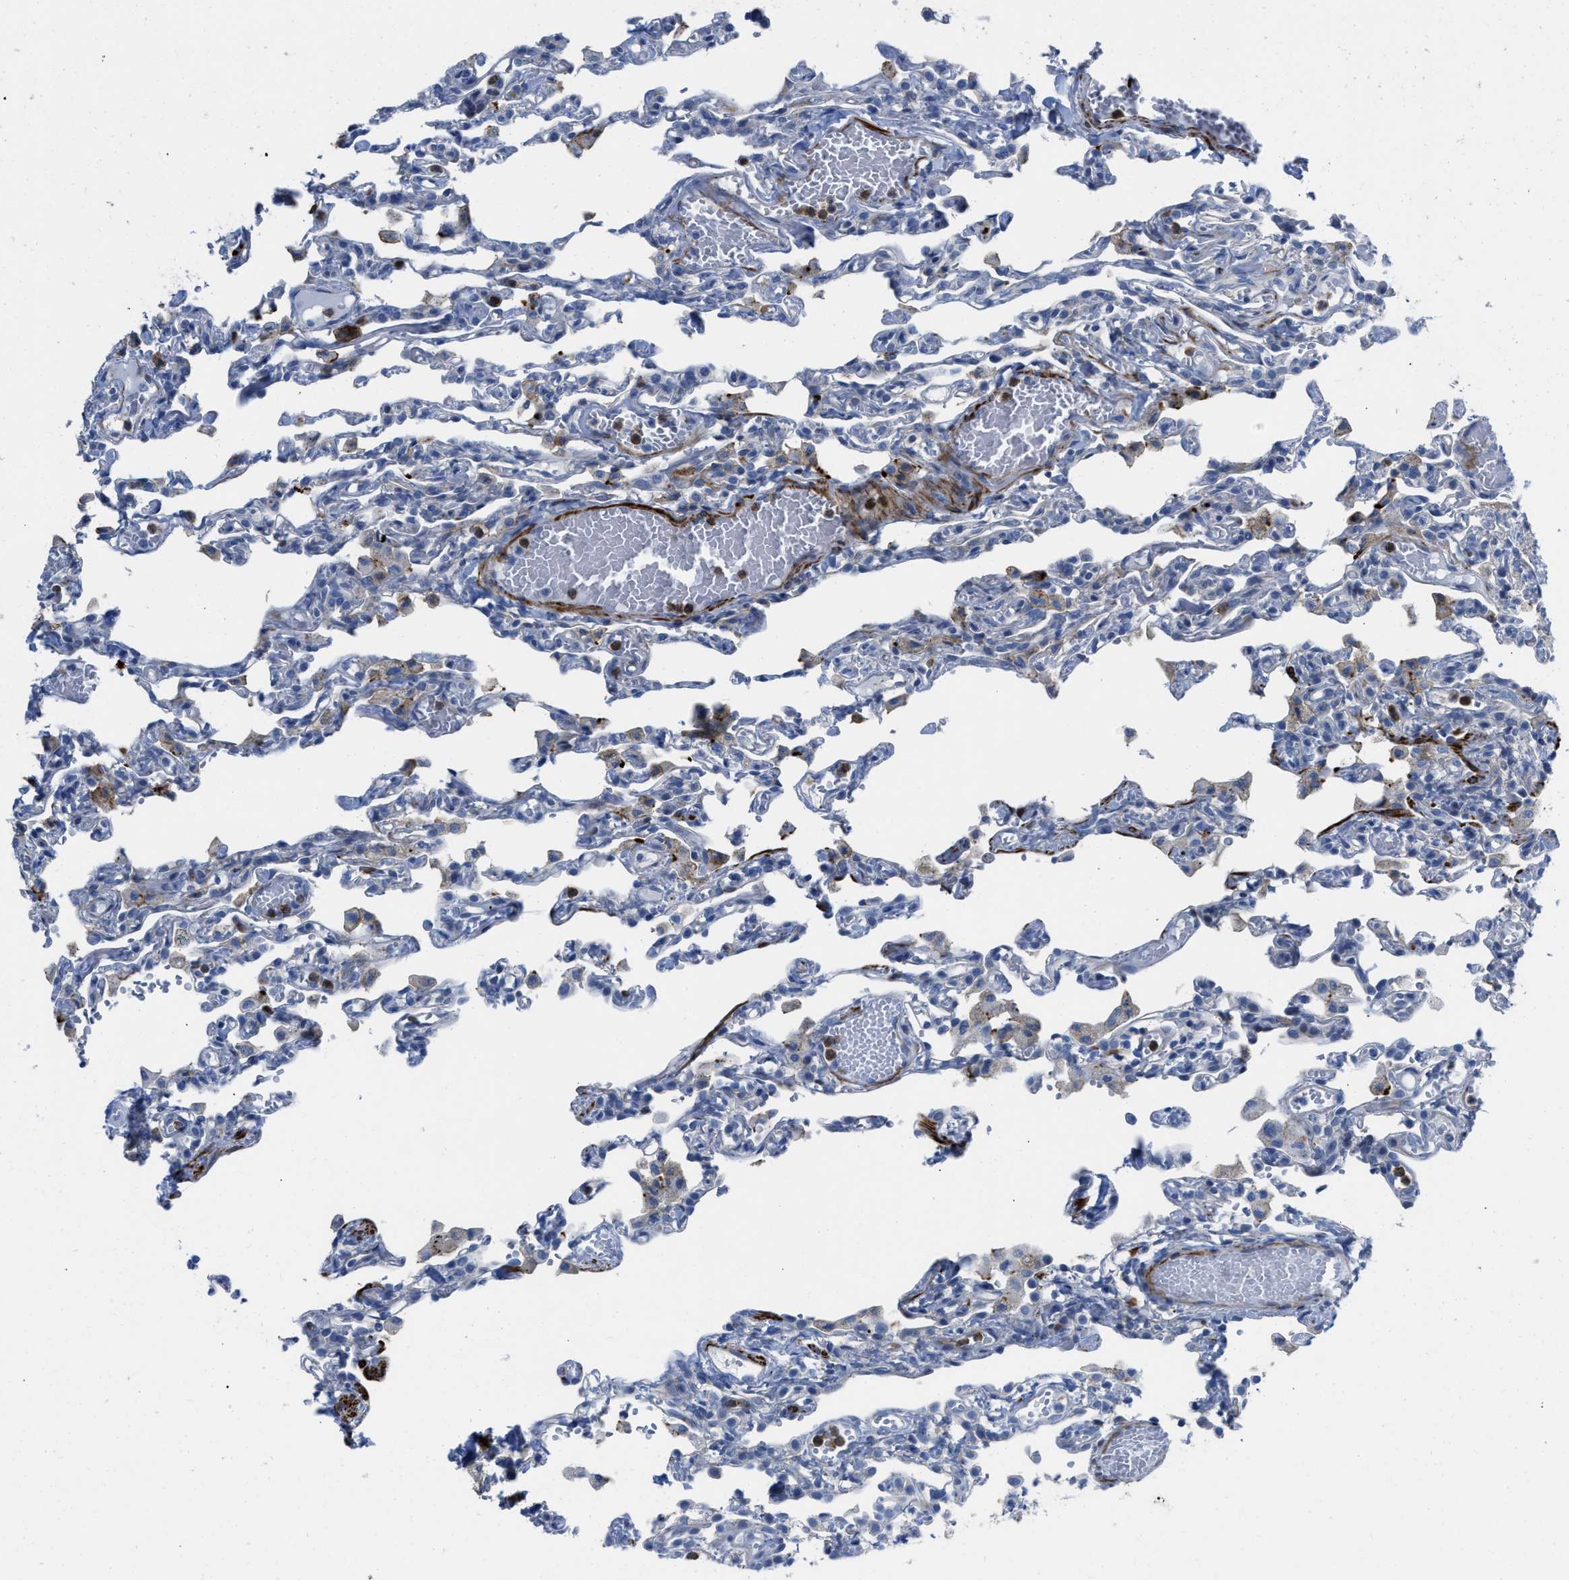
{"staining": {"intensity": "moderate", "quantity": "<25%", "location": "cytoplasmic/membranous"}, "tissue": "lung", "cell_type": "Alveolar cells", "image_type": "normal", "snomed": [{"axis": "morphology", "description": "Normal tissue, NOS"}, {"axis": "topography", "description": "Lung"}], "caption": "A photomicrograph of human lung stained for a protein reveals moderate cytoplasmic/membranous brown staining in alveolar cells. (Brightfield microscopy of DAB IHC at high magnification).", "gene": "PRMT2", "patient": {"sex": "male", "age": 21}}